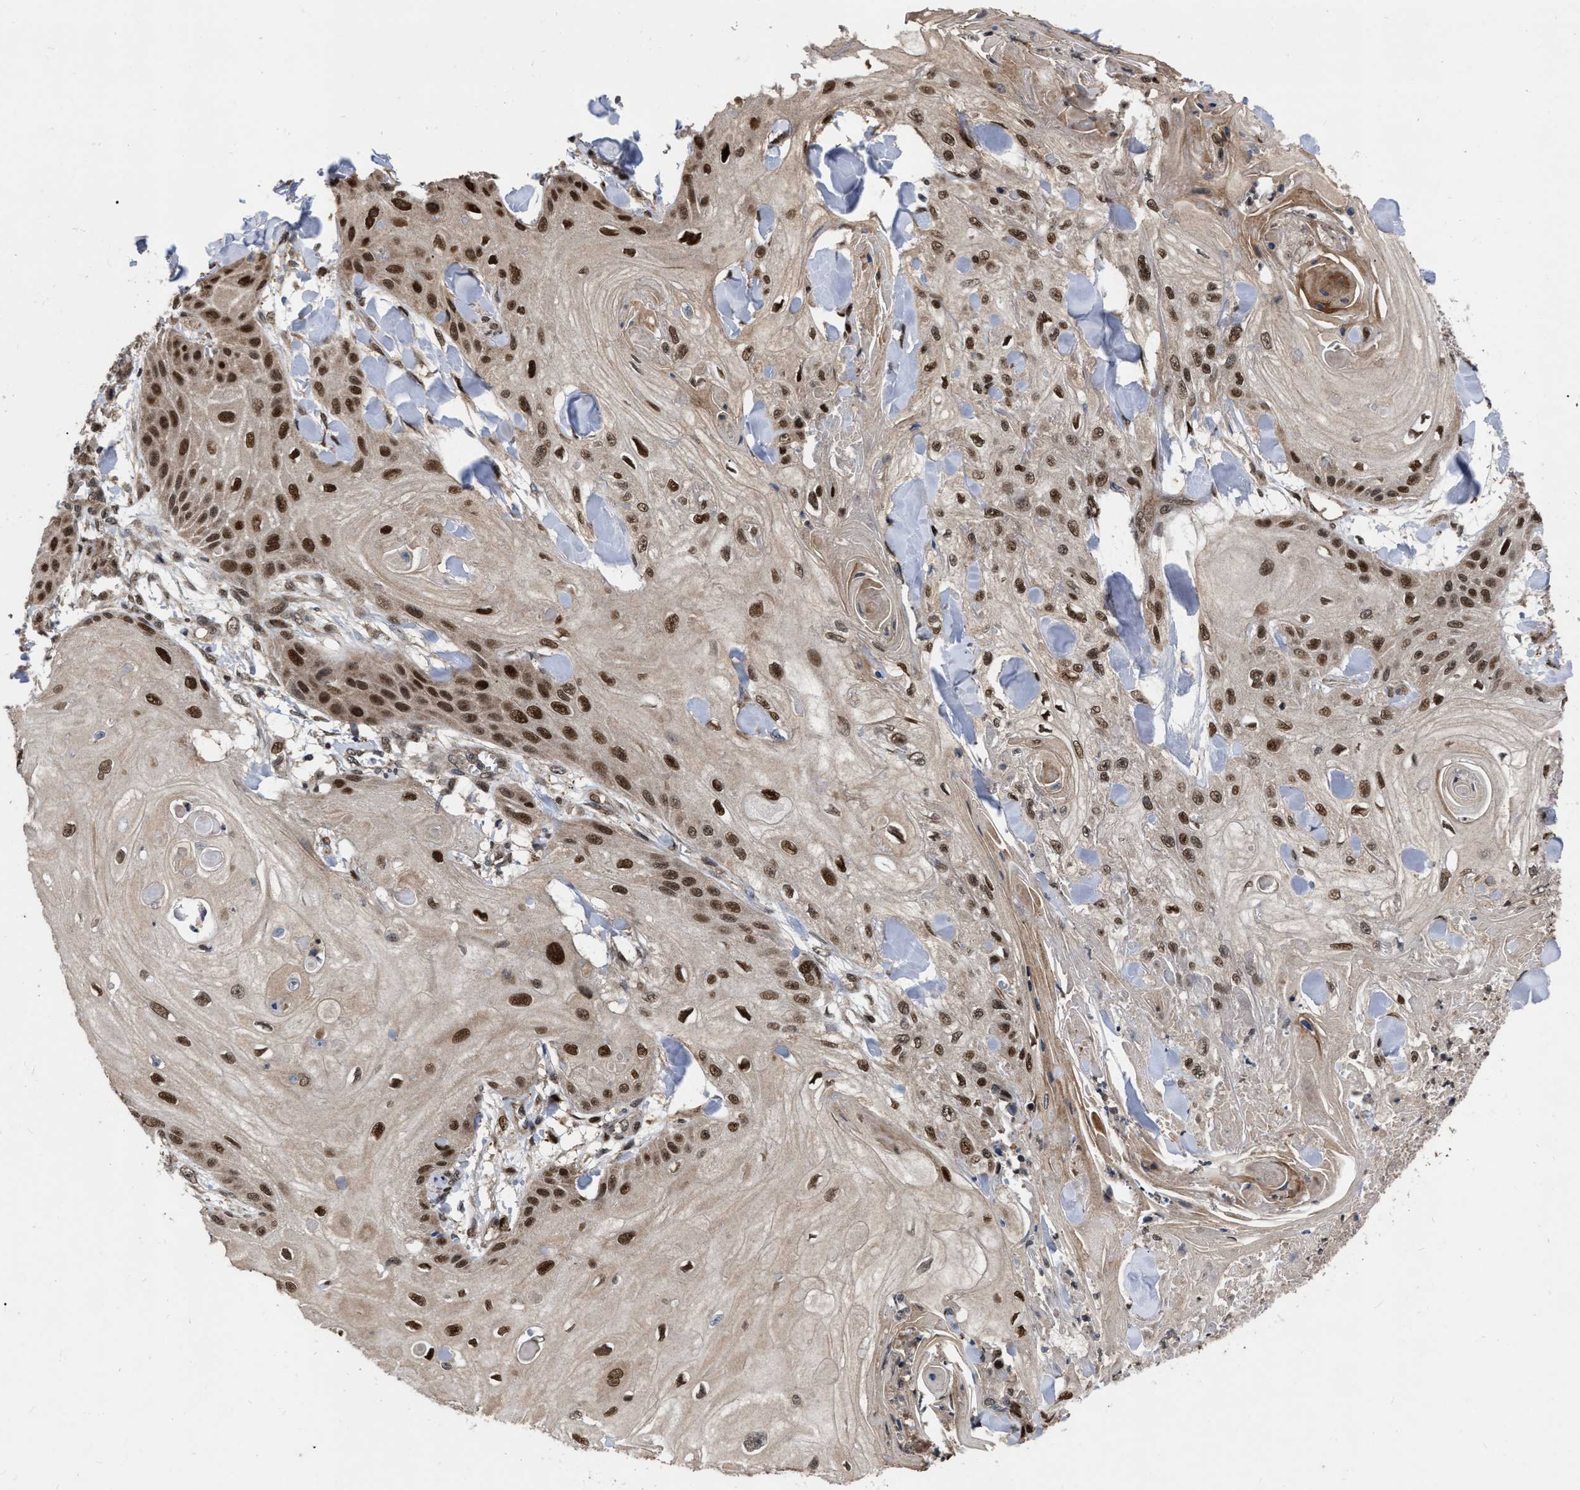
{"staining": {"intensity": "strong", "quantity": ">75%", "location": "cytoplasmic/membranous,nuclear"}, "tissue": "skin cancer", "cell_type": "Tumor cells", "image_type": "cancer", "snomed": [{"axis": "morphology", "description": "Squamous cell carcinoma, NOS"}, {"axis": "topography", "description": "Skin"}], "caption": "Human skin squamous cell carcinoma stained for a protein (brown) reveals strong cytoplasmic/membranous and nuclear positive expression in approximately >75% of tumor cells.", "gene": "MDM4", "patient": {"sex": "male", "age": 74}}